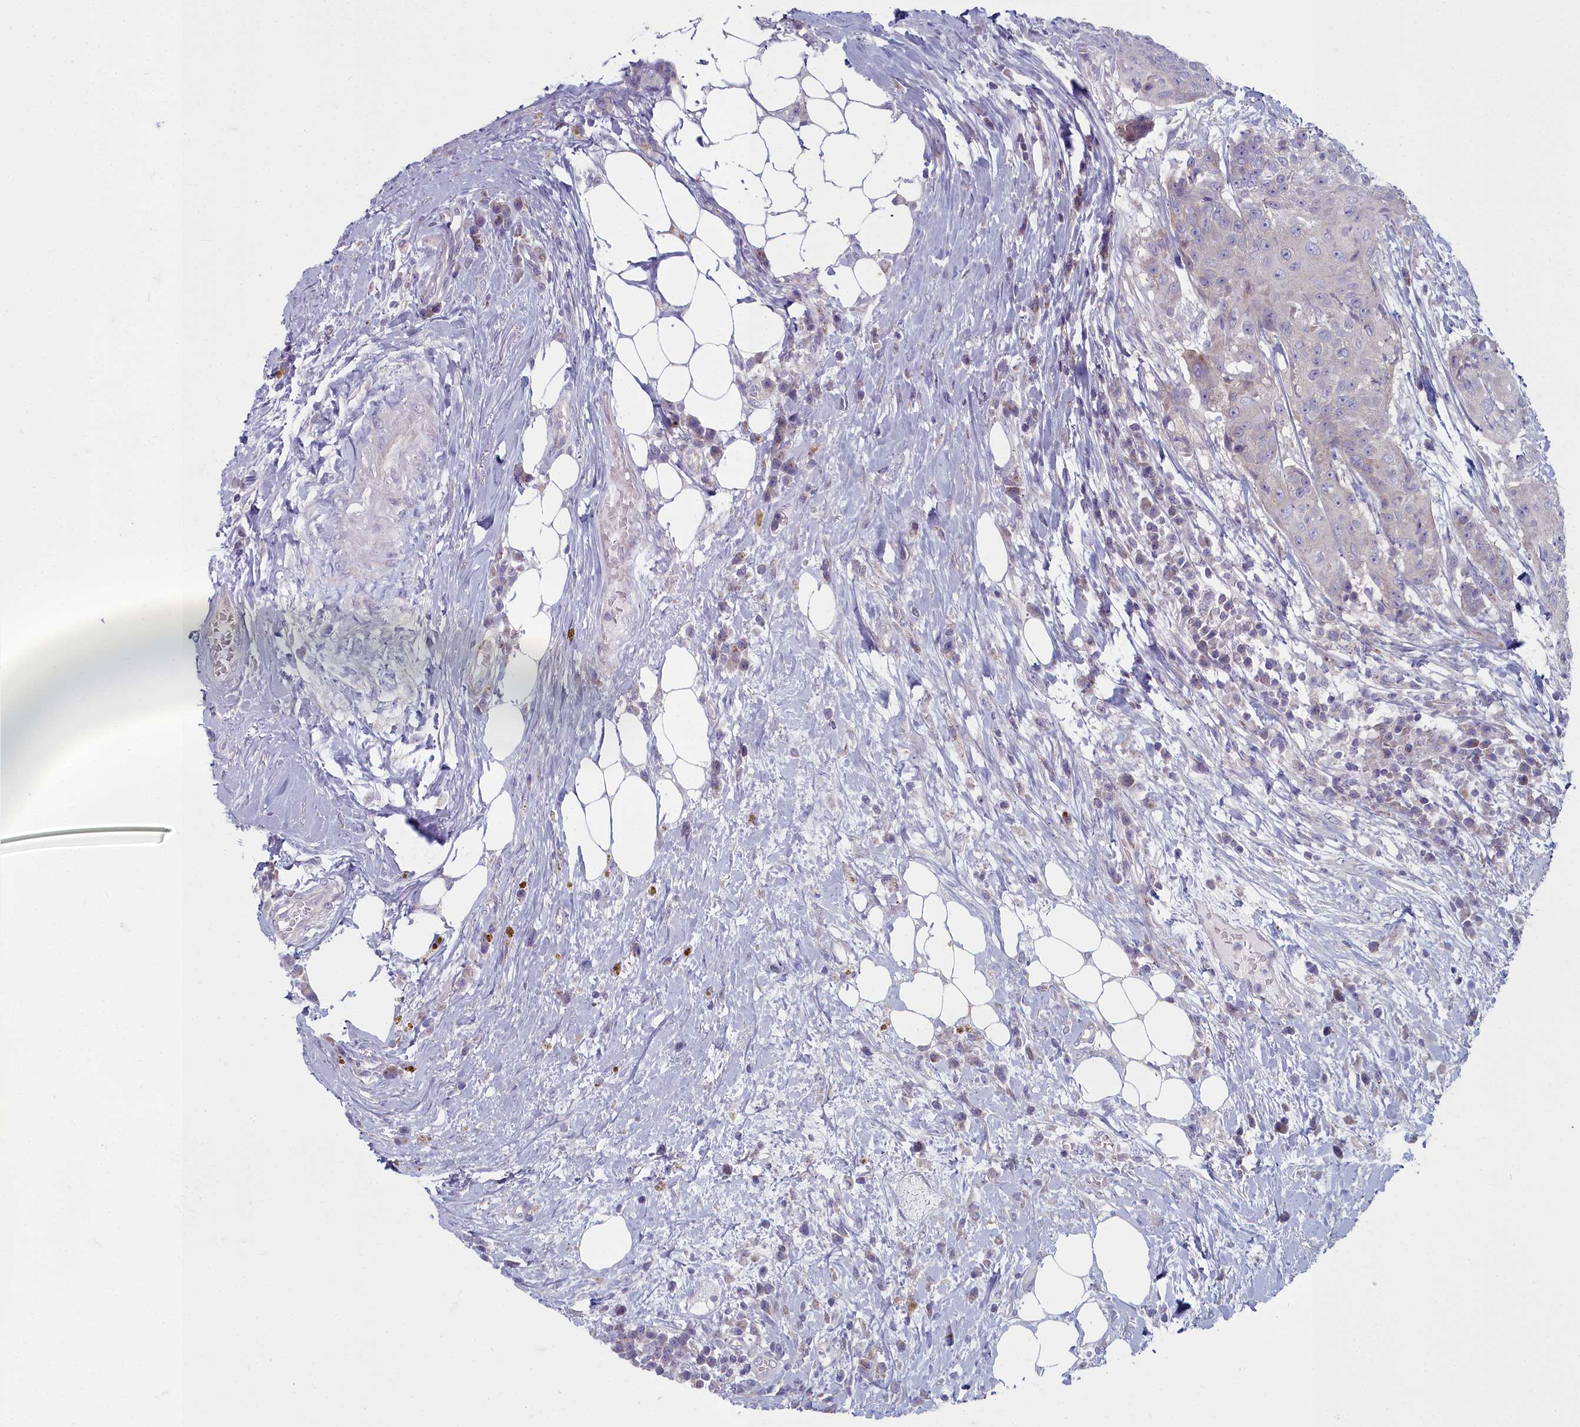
{"staining": {"intensity": "negative", "quantity": "none", "location": "none"}, "tissue": "urothelial cancer", "cell_type": "Tumor cells", "image_type": "cancer", "snomed": [{"axis": "morphology", "description": "Urothelial carcinoma, High grade"}, {"axis": "topography", "description": "Urinary bladder"}], "caption": "Human urothelial cancer stained for a protein using immunohistochemistry (IHC) displays no positivity in tumor cells.", "gene": "INSYN2A", "patient": {"sex": "female", "age": 63}}